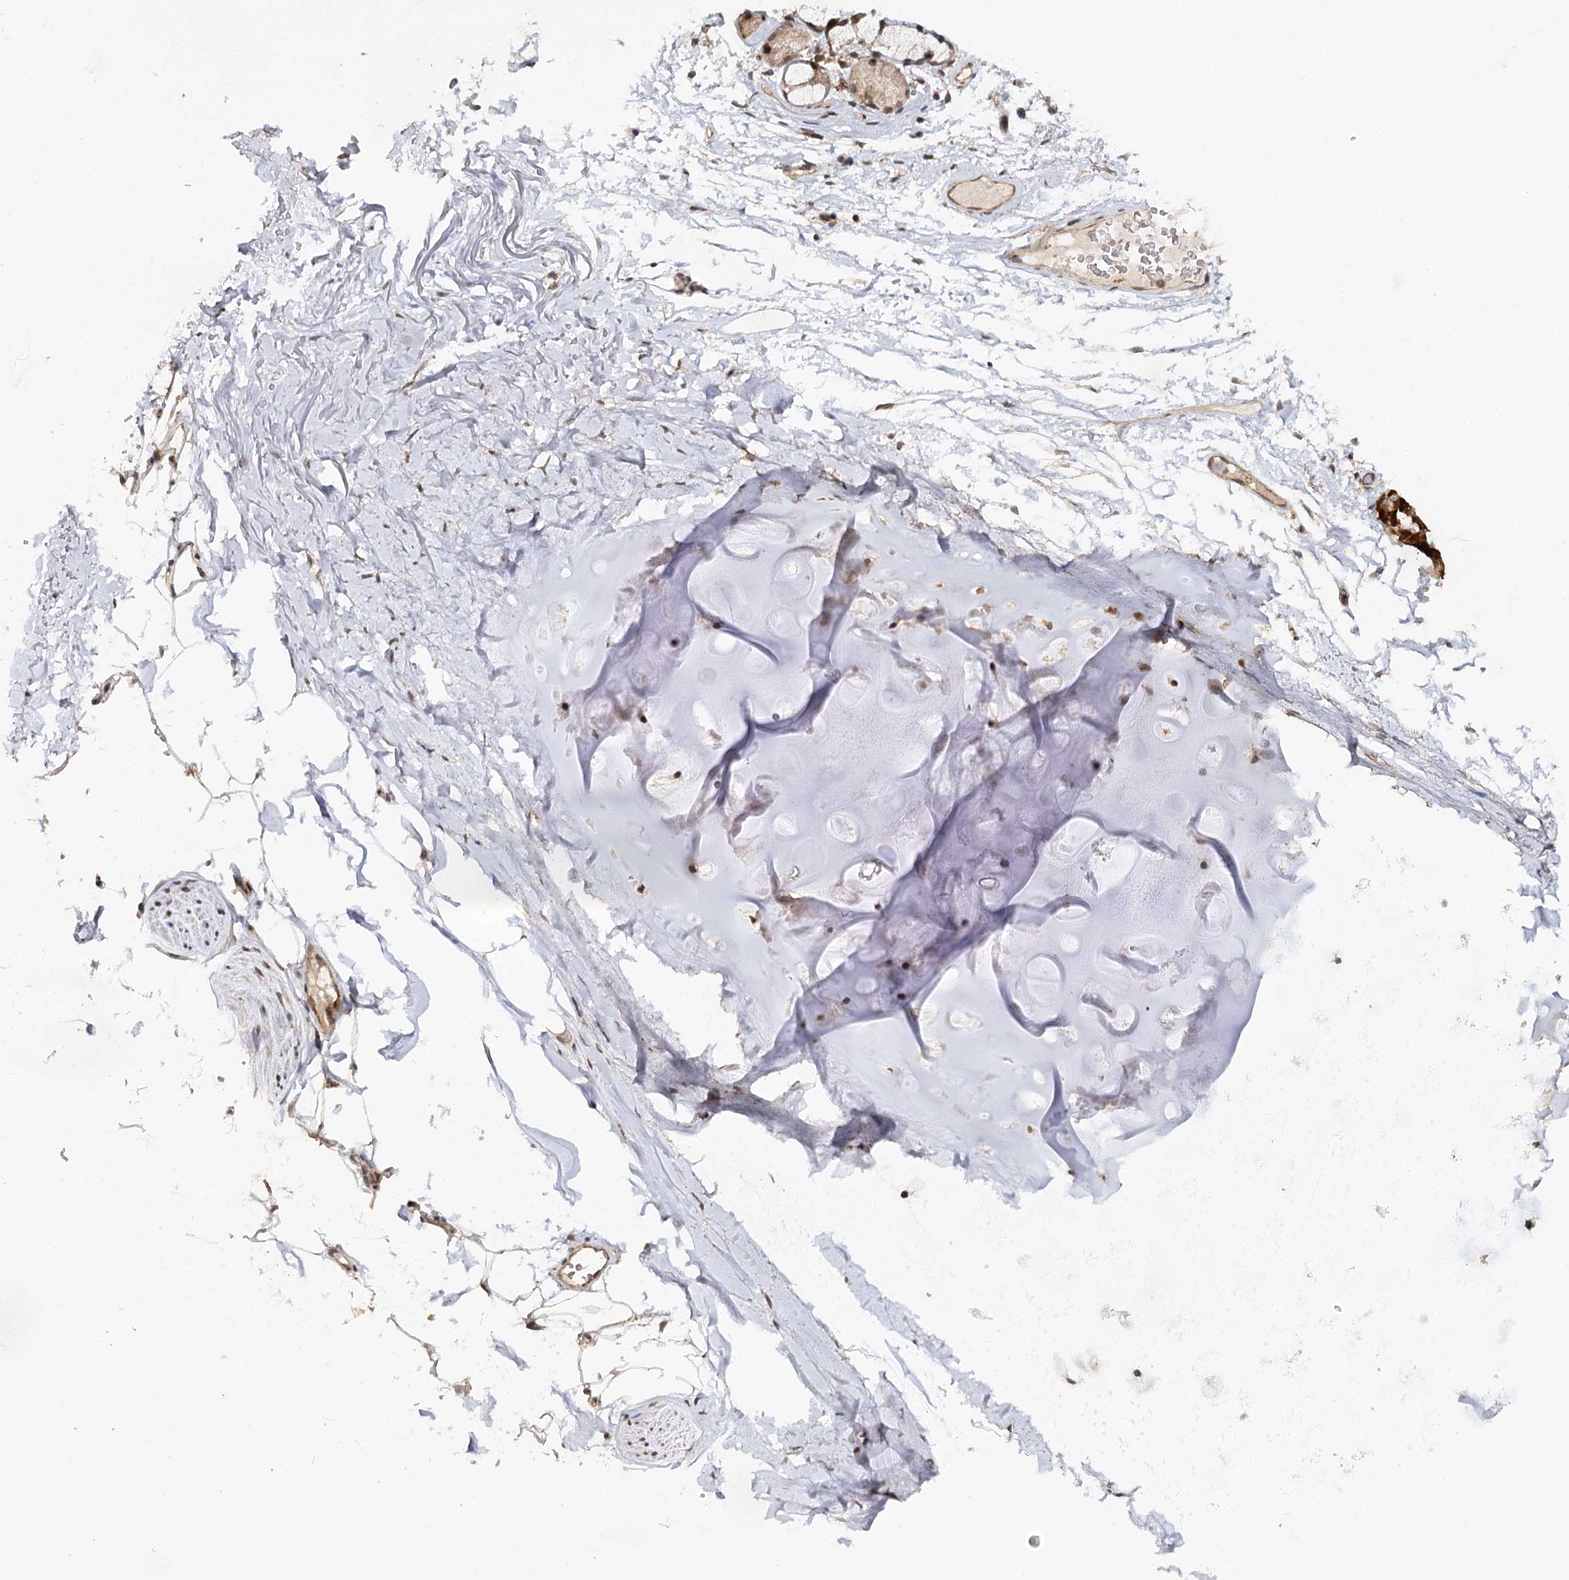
{"staining": {"intensity": "negative", "quantity": "none", "location": "none"}, "tissue": "adipose tissue", "cell_type": "Adipocytes", "image_type": "normal", "snomed": [{"axis": "morphology", "description": "Normal tissue, NOS"}, {"axis": "topography", "description": "Cartilage tissue"}, {"axis": "topography", "description": "Bronchus"}], "caption": "Adipocytes show no significant protein staining in normal adipose tissue. The staining is performed using DAB (3,3'-diaminobenzidine) brown chromogen with nuclei counter-stained in using hematoxylin.", "gene": "ZNRF3", "patient": {"sex": "female", "age": 73}}